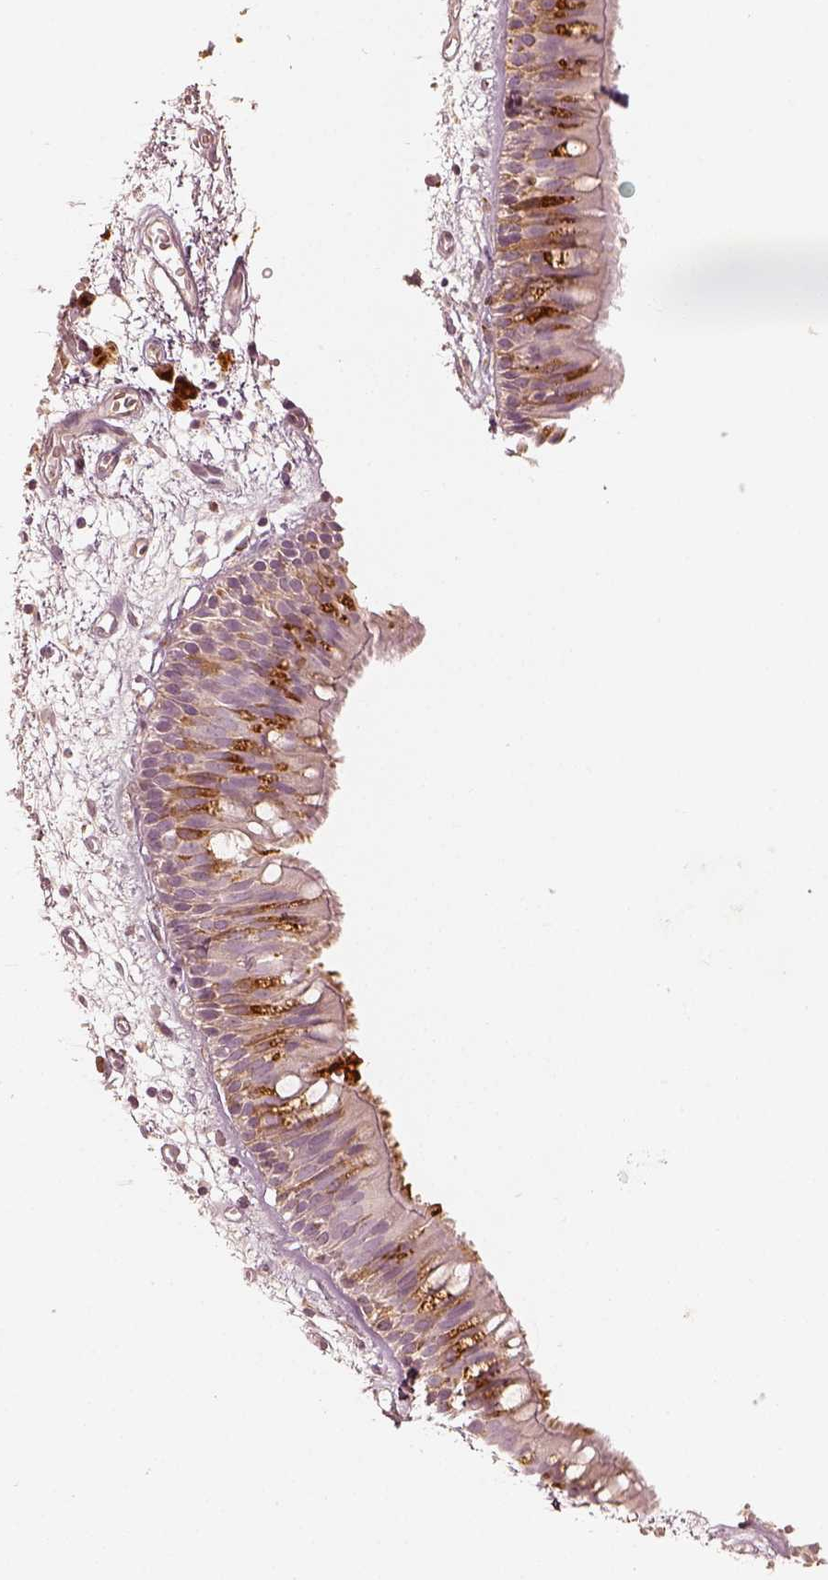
{"staining": {"intensity": "strong", "quantity": "<25%", "location": "cytoplasmic/membranous"}, "tissue": "bronchus", "cell_type": "Respiratory epithelial cells", "image_type": "normal", "snomed": [{"axis": "morphology", "description": "Normal tissue, NOS"}, {"axis": "morphology", "description": "Squamous cell carcinoma, NOS"}, {"axis": "topography", "description": "Cartilage tissue"}, {"axis": "topography", "description": "Bronchus"}, {"axis": "topography", "description": "Lung"}], "caption": "Protein staining of benign bronchus shows strong cytoplasmic/membranous staining in about <25% of respiratory epithelial cells.", "gene": "GORASP2", "patient": {"sex": "male", "age": 66}}